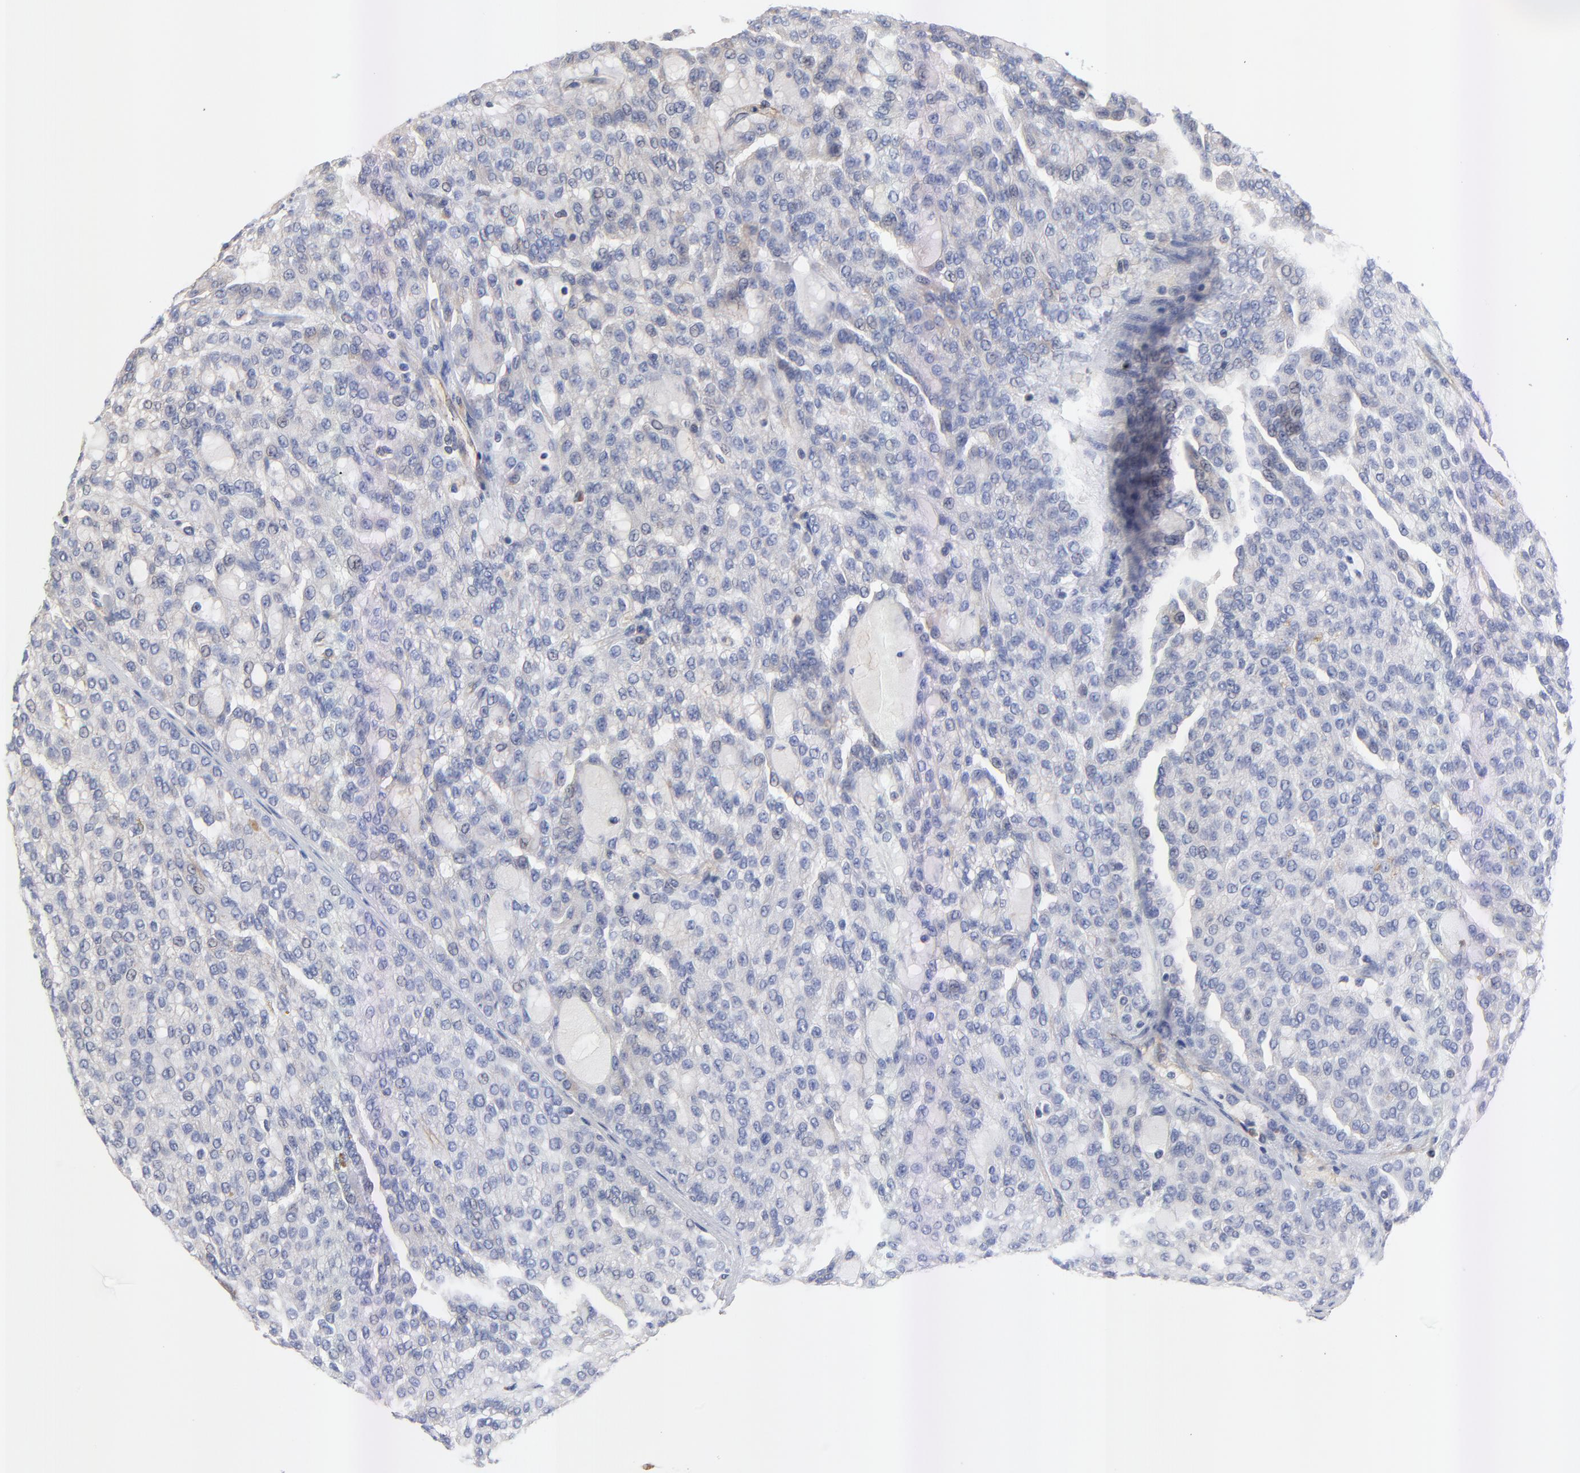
{"staining": {"intensity": "negative", "quantity": "none", "location": "none"}, "tissue": "renal cancer", "cell_type": "Tumor cells", "image_type": "cancer", "snomed": [{"axis": "morphology", "description": "Adenocarcinoma, NOS"}, {"axis": "topography", "description": "Kidney"}], "caption": "High magnification brightfield microscopy of renal cancer stained with DAB (brown) and counterstained with hematoxylin (blue): tumor cells show no significant staining.", "gene": "FBXL2", "patient": {"sex": "male", "age": 63}}